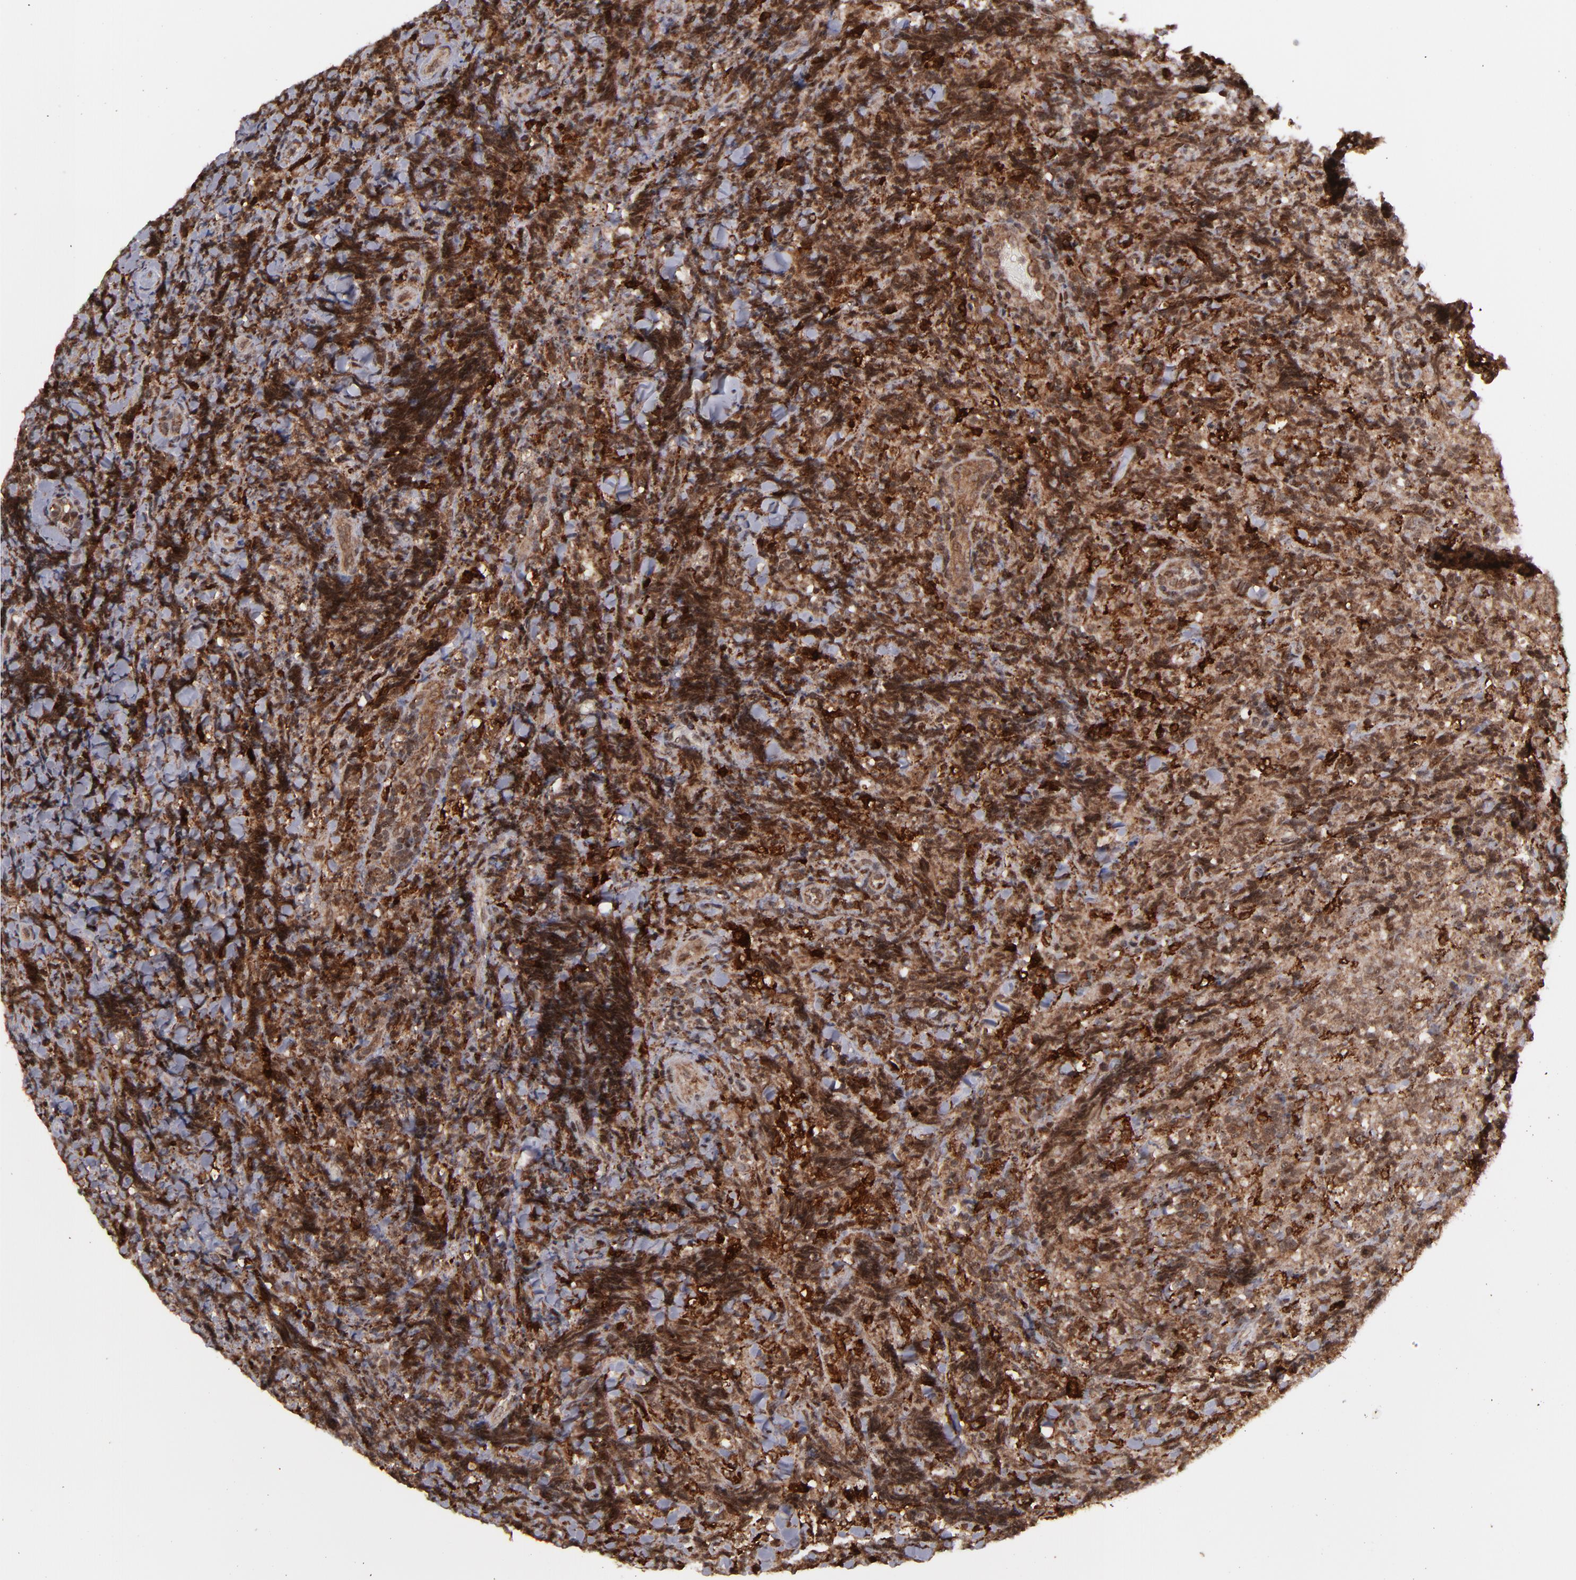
{"staining": {"intensity": "strong", "quantity": ">75%", "location": "cytoplasmic/membranous,nuclear"}, "tissue": "lymphoma", "cell_type": "Tumor cells", "image_type": "cancer", "snomed": [{"axis": "morphology", "description": "Malignant lymphoma, non-Hodgkin's type, High grade"}, {"axis": "topography", "description": "Tonsil"}], "caption": "Immunohistochemical staining of high-grade malignant lymphoma, non-Hodgkin's type displays high levels of strong cytoplasmic/membranous and nuclear protein expression in about >75% of tumor cells.", "gene": "RGS6", "patient": {"sex": "female", "age": 36}}